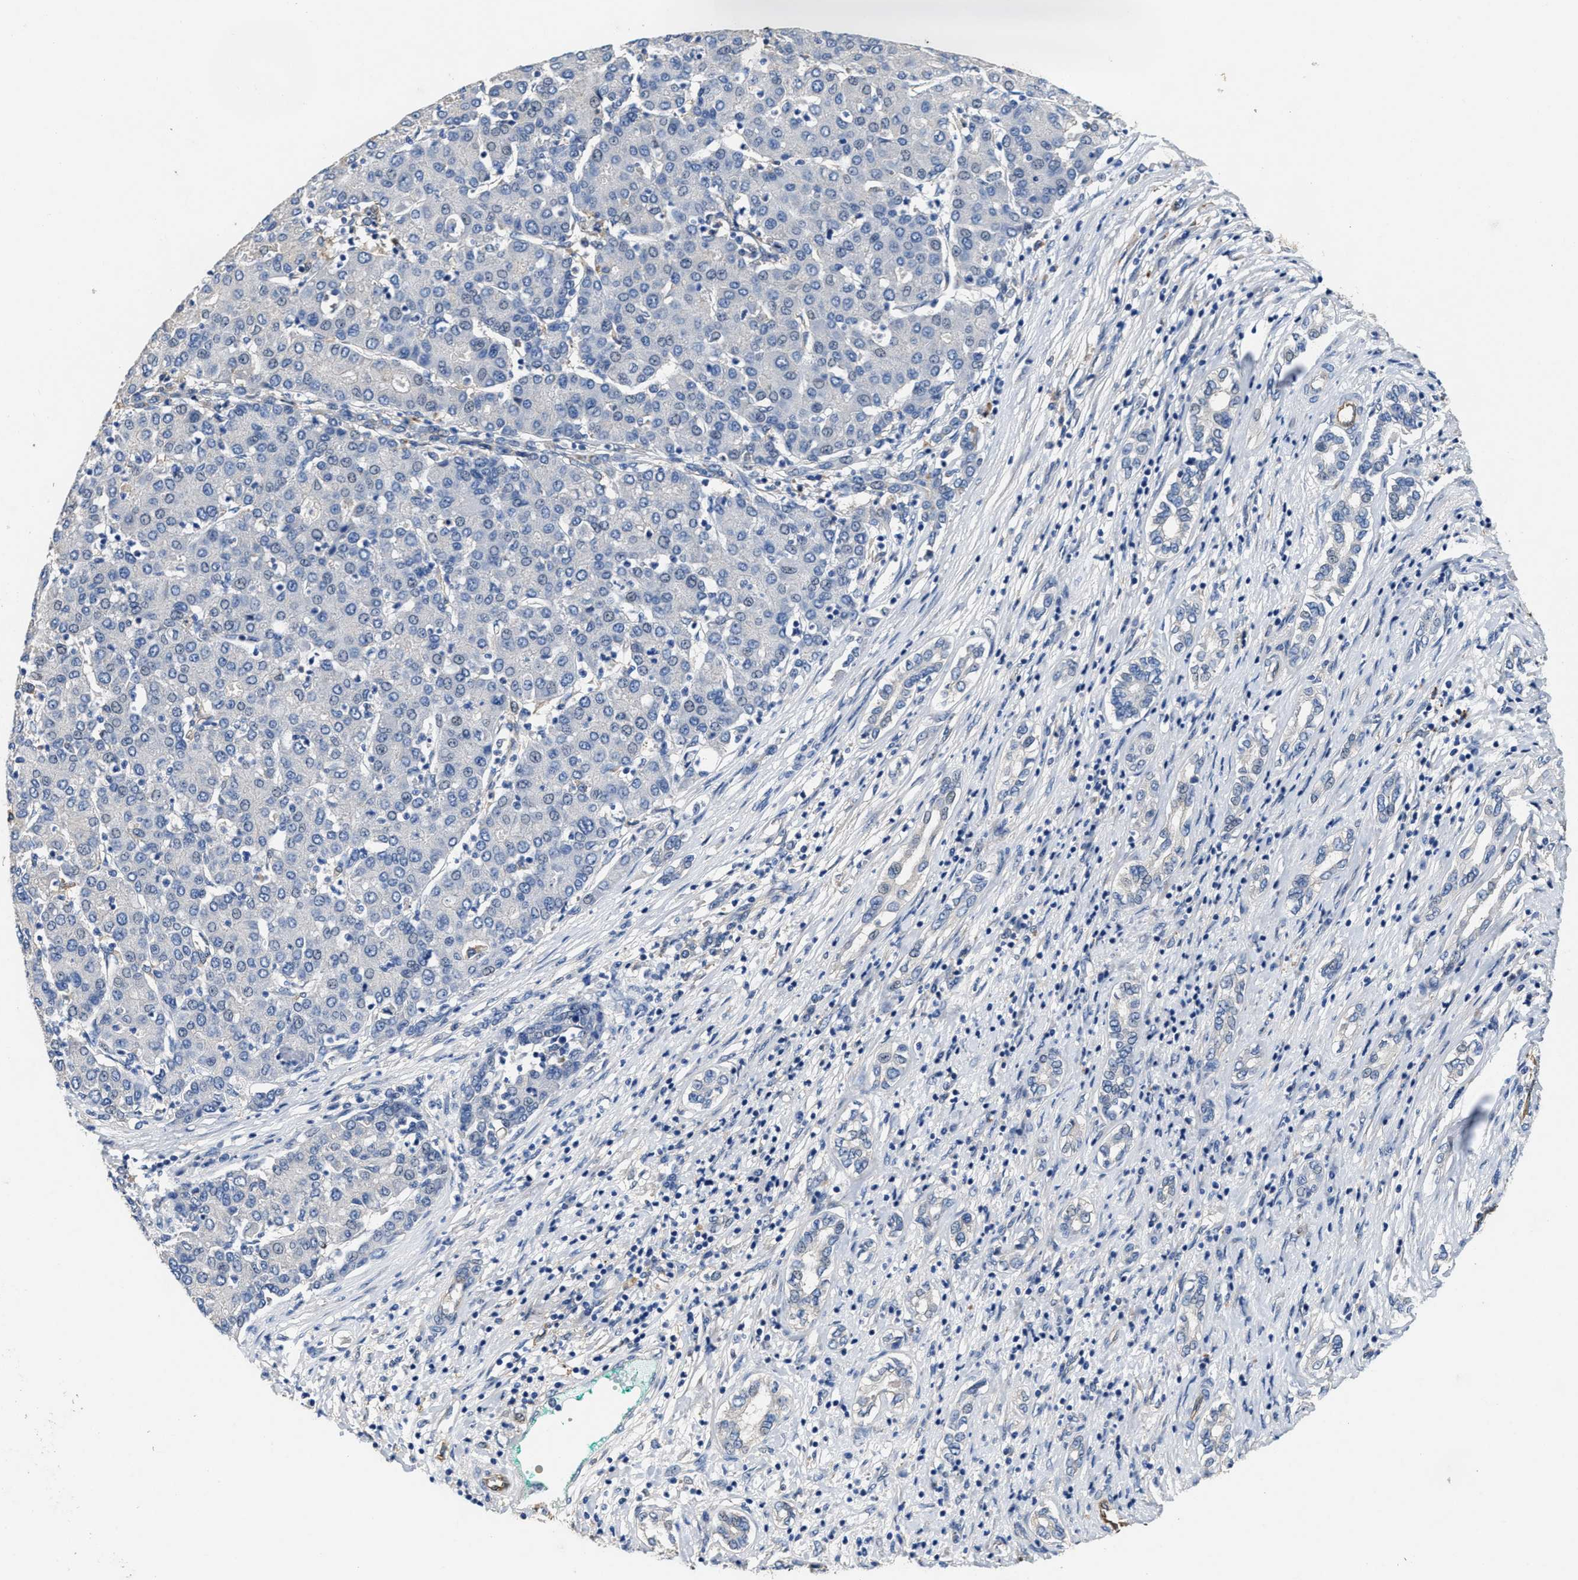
{"staining": {"intensity": "negative", "quantity": "none", "location": "none"}, "tissue": "liver cancer", "cell_type": "Tumor cells", "image_type": "cancer", "snomed": [{"axis": "morphology", "description": "Carcinoma, Hepatocellular, NOS"}, {"axis": "topography", "description": "Liver"}], "caption": "DAB (3,3'-diaminobenzidine) immunohistochemical staining of liver cancer (hepatocellular carcinoma) reveals no significant expression in tumor cells.", "gene": "PEG10", "patient": {"sex": "male", "age": 65}}